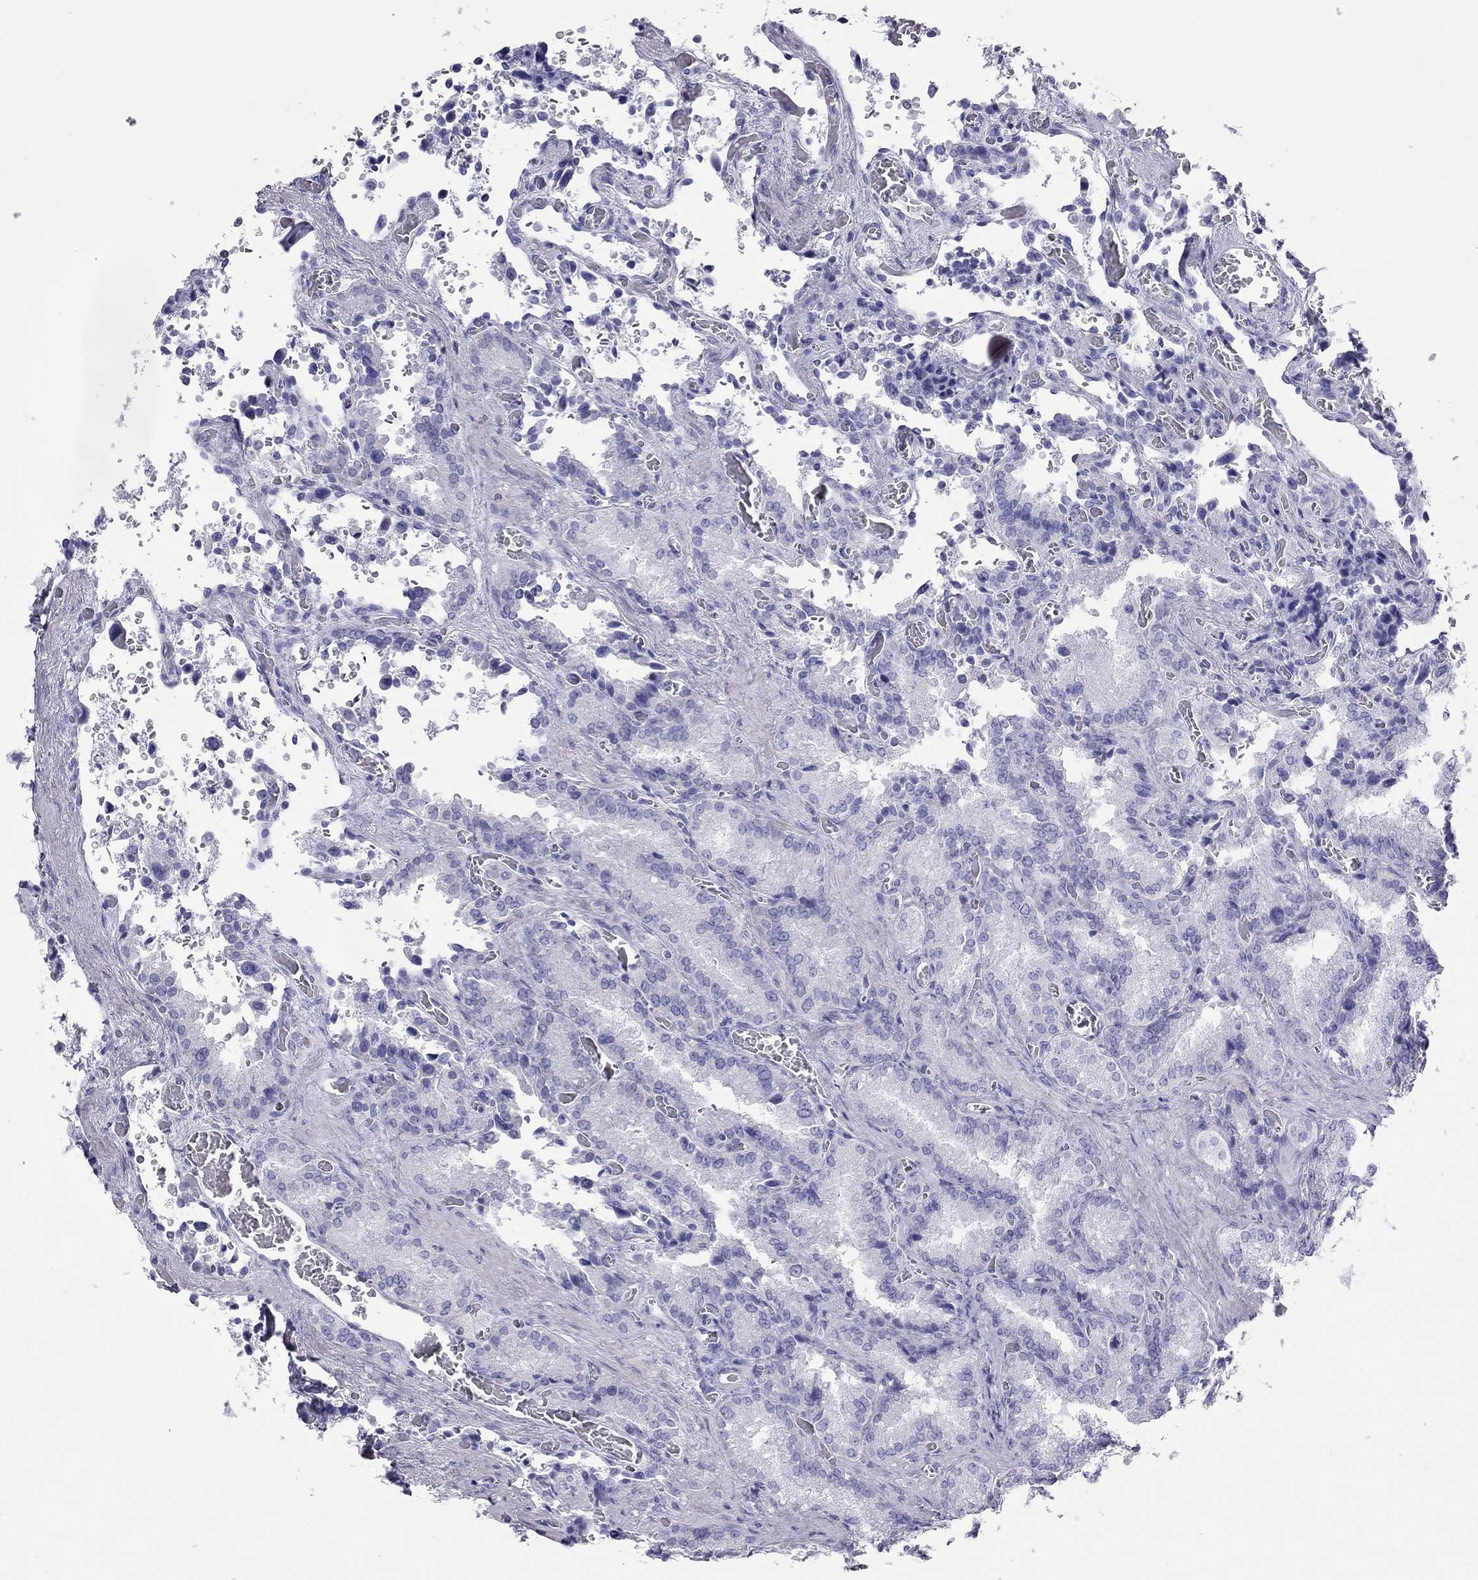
{"staining": {"intensity": "negative", "quantity": "none", "location": "none"}, "tissue": "seminal vesicle", "cell_type": "Glandular cells", "image_type": "normal", "snomed": [{"axis": "morphology", "description": "Normal tissue, NOS"}, {"axis": "topography", "description": "Seminal veicle"}], "caption": "Seminal vesicle was stained to show a protein in brown. There is no significant staining in glandular cells. The staining is performed using DAB (3,3'-diaminobenzidine) brown chromogen with nuclei counter-stained in using hematoxylin.", "gene": "STAG3", "patient": {"sex": "male", "age": 37}}